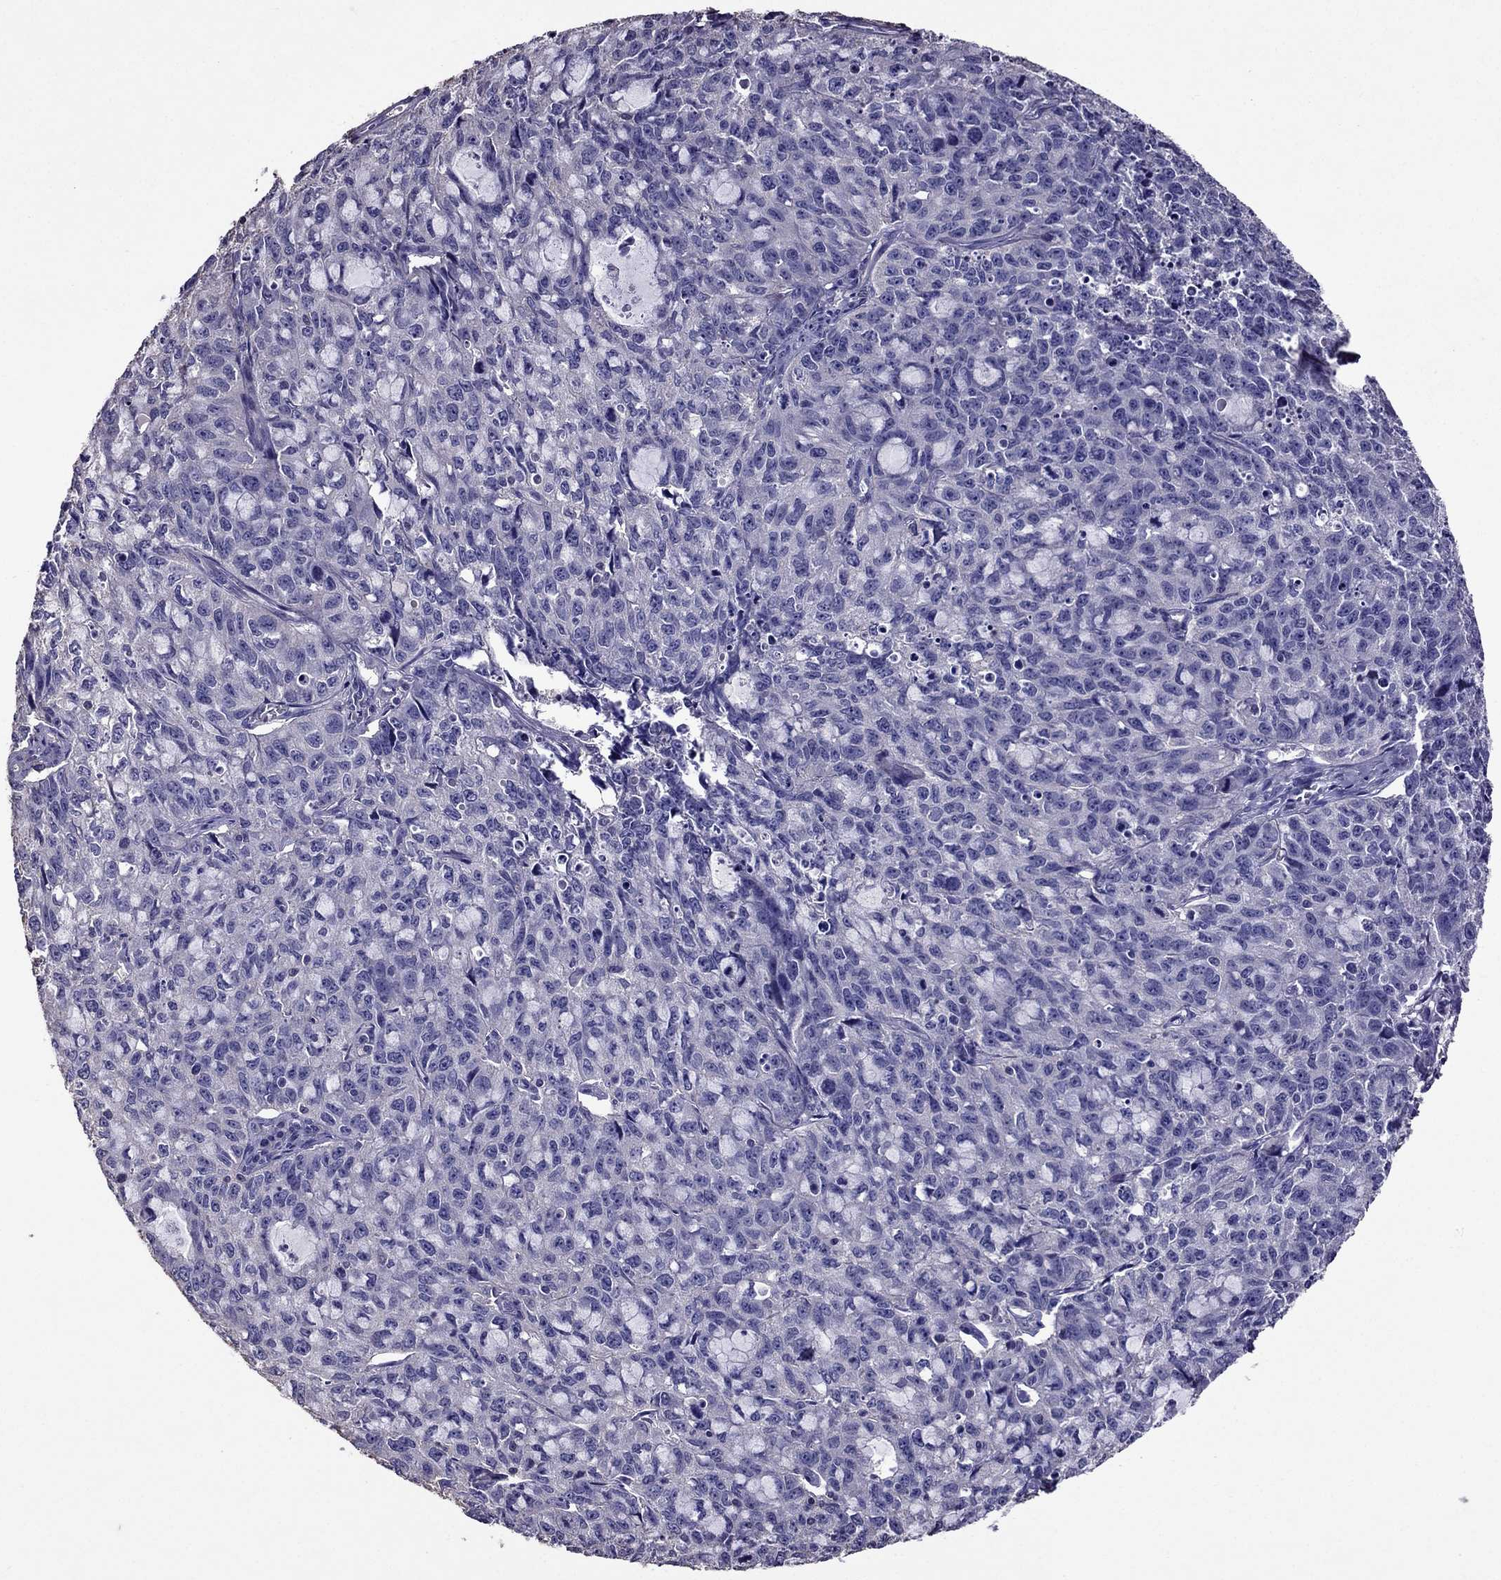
{"staining": {"intensity": "negative", "quantity": "none", "location": "none"}, "tissue": "cervical cancer", "cell_type": "Tumor cells", "image_type": "cancer", "snomed": [{"axis": "morphology", "description": "Squamous cell carcinoma, NOS"}, {"axis": "topography", "description": "Cervix"}], "caption": "This is an immunohistochemistry image of human cervical squamous cell carcinoma. There is no expression in tumor cells.", "gene": "NKX3-1", "patient": {"sex": "female", "age": 28}}